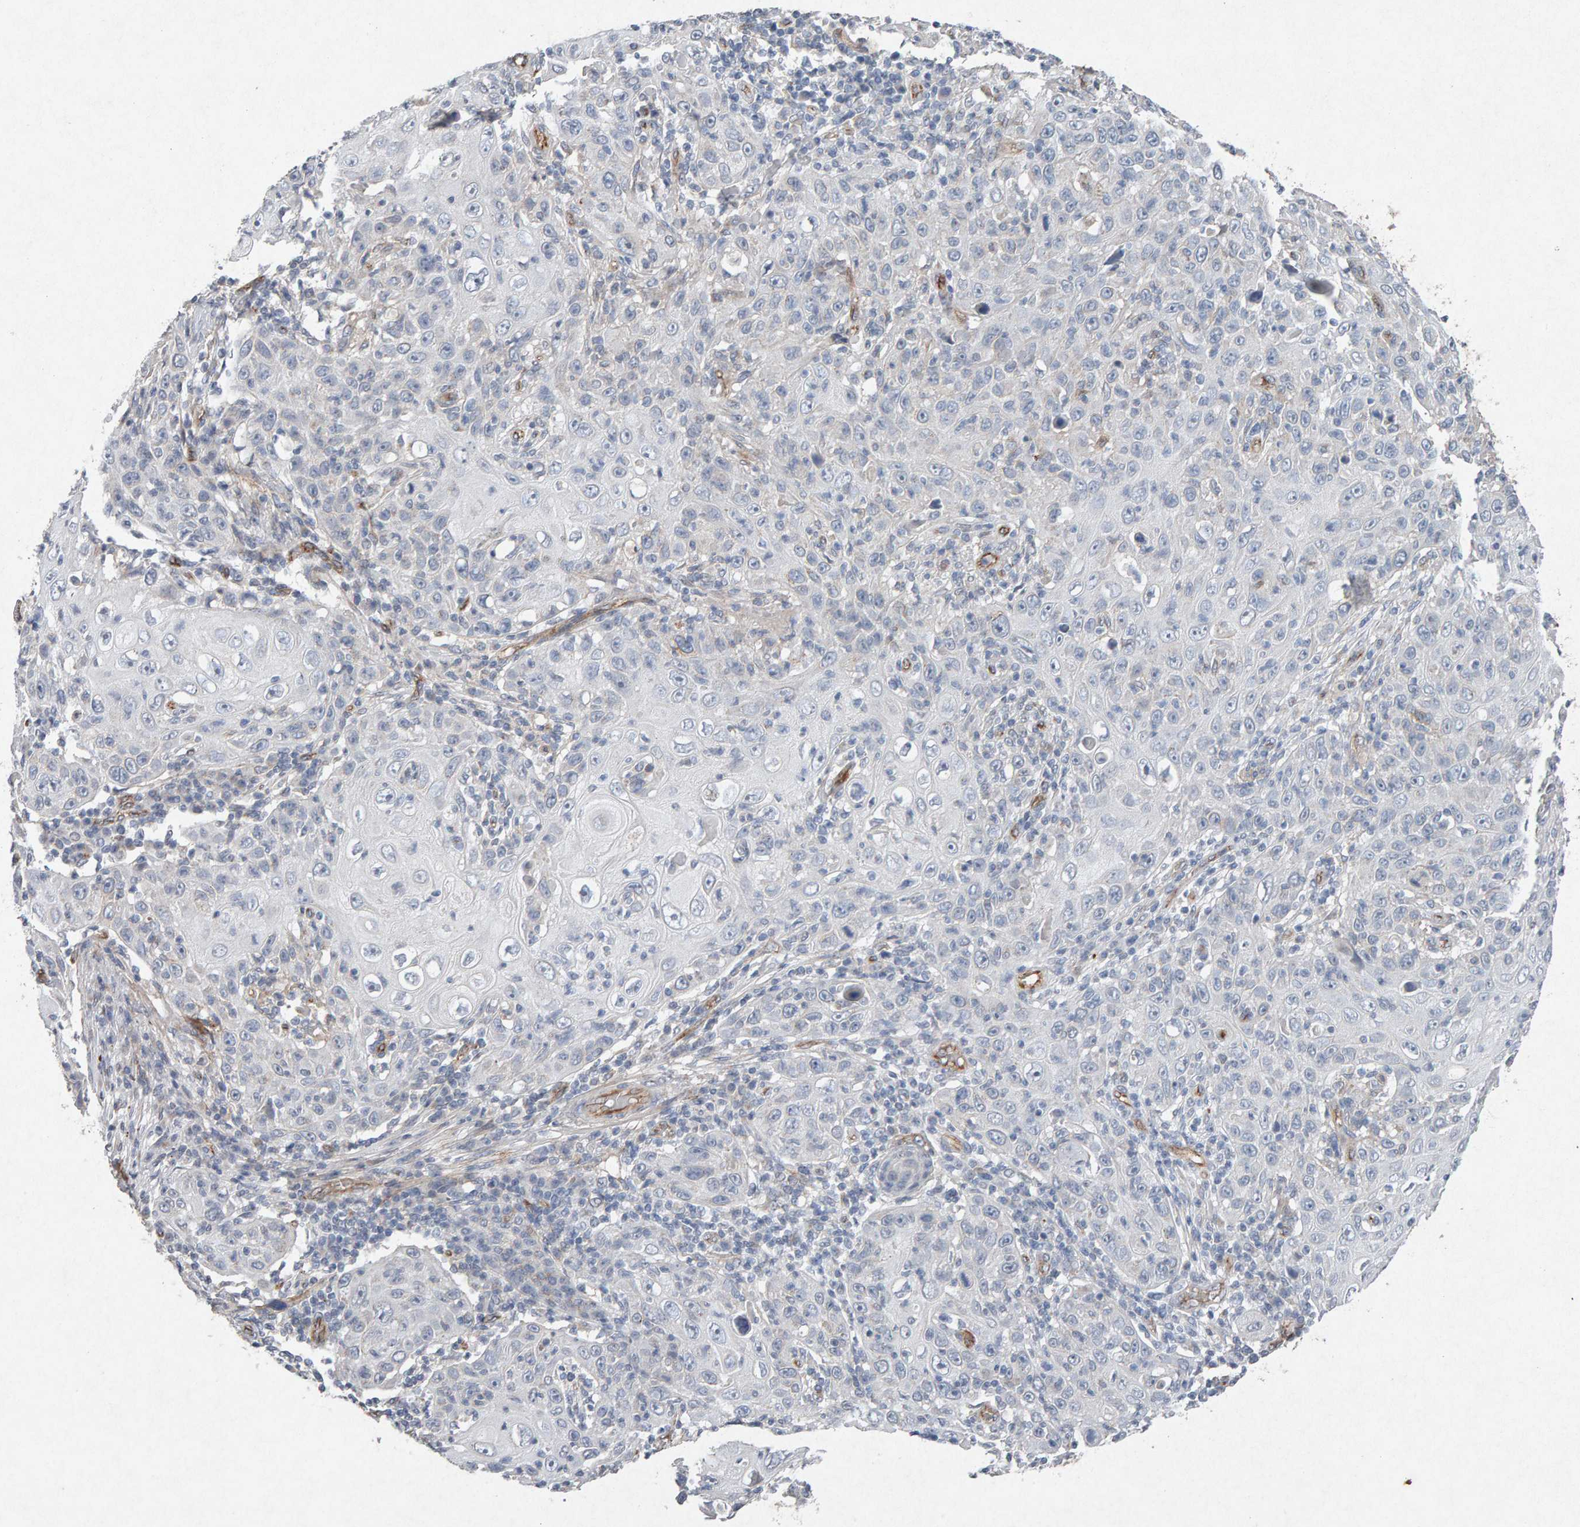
{"staining": {"intensity": "negative", "quantity": "none", "location": "none"}, "tissue": "skin cancer", "cell_type": "Tumor cells", "image_type": "cancer", "snomed": [{"axis": "morphology", "description": "Squamous cell carcinoma, NOS"}, {"axis": "topography", "description": "Skin"}], "caption": "IHC of human skin cancer demonstrates no staining in tumor cells.", "gene": "PTPRM", "patient": {"sex": "female", "age": 88}}